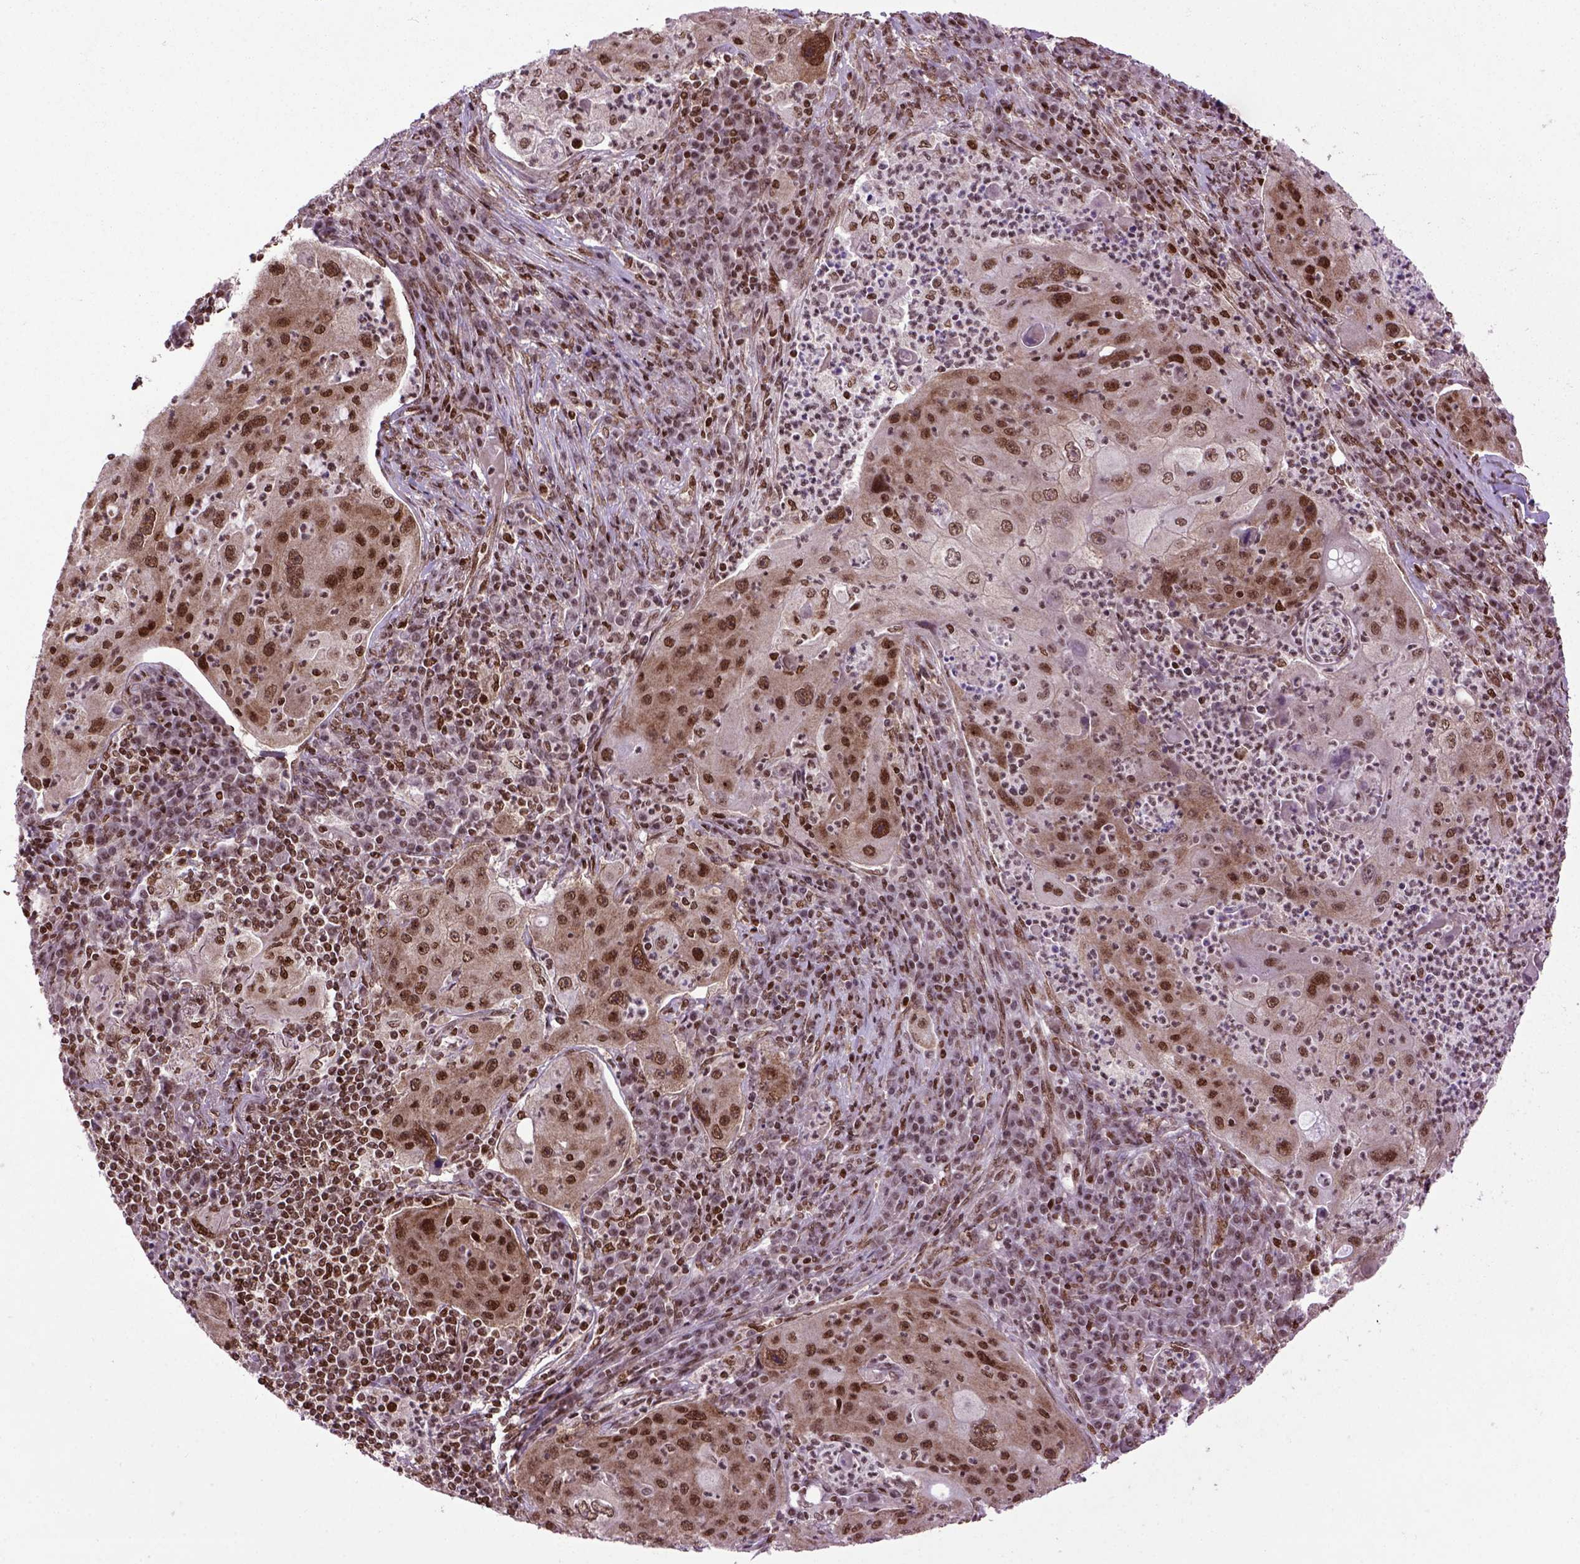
{"staining": {"intensity": "moderate", "quantity": ">75%", "location": "cytoplasmic/membranous,nuclear"}, "tissue": "lung cancer", "cell_type": "Tumor cells", "image_type": "cancer", "snomed": [{"axis": "morphology", "description": "Squamous cell carcinoma, NOS"}, {"axis": "topography", "description": "Lung"}], "caption": "An image of lung cancer stained for a protein shows moderate cytoplasmic/membranous and nuclear brown staining in tumor cells.", "gene": "CELF1", "patient": {"sex": "female", "age": 59}}